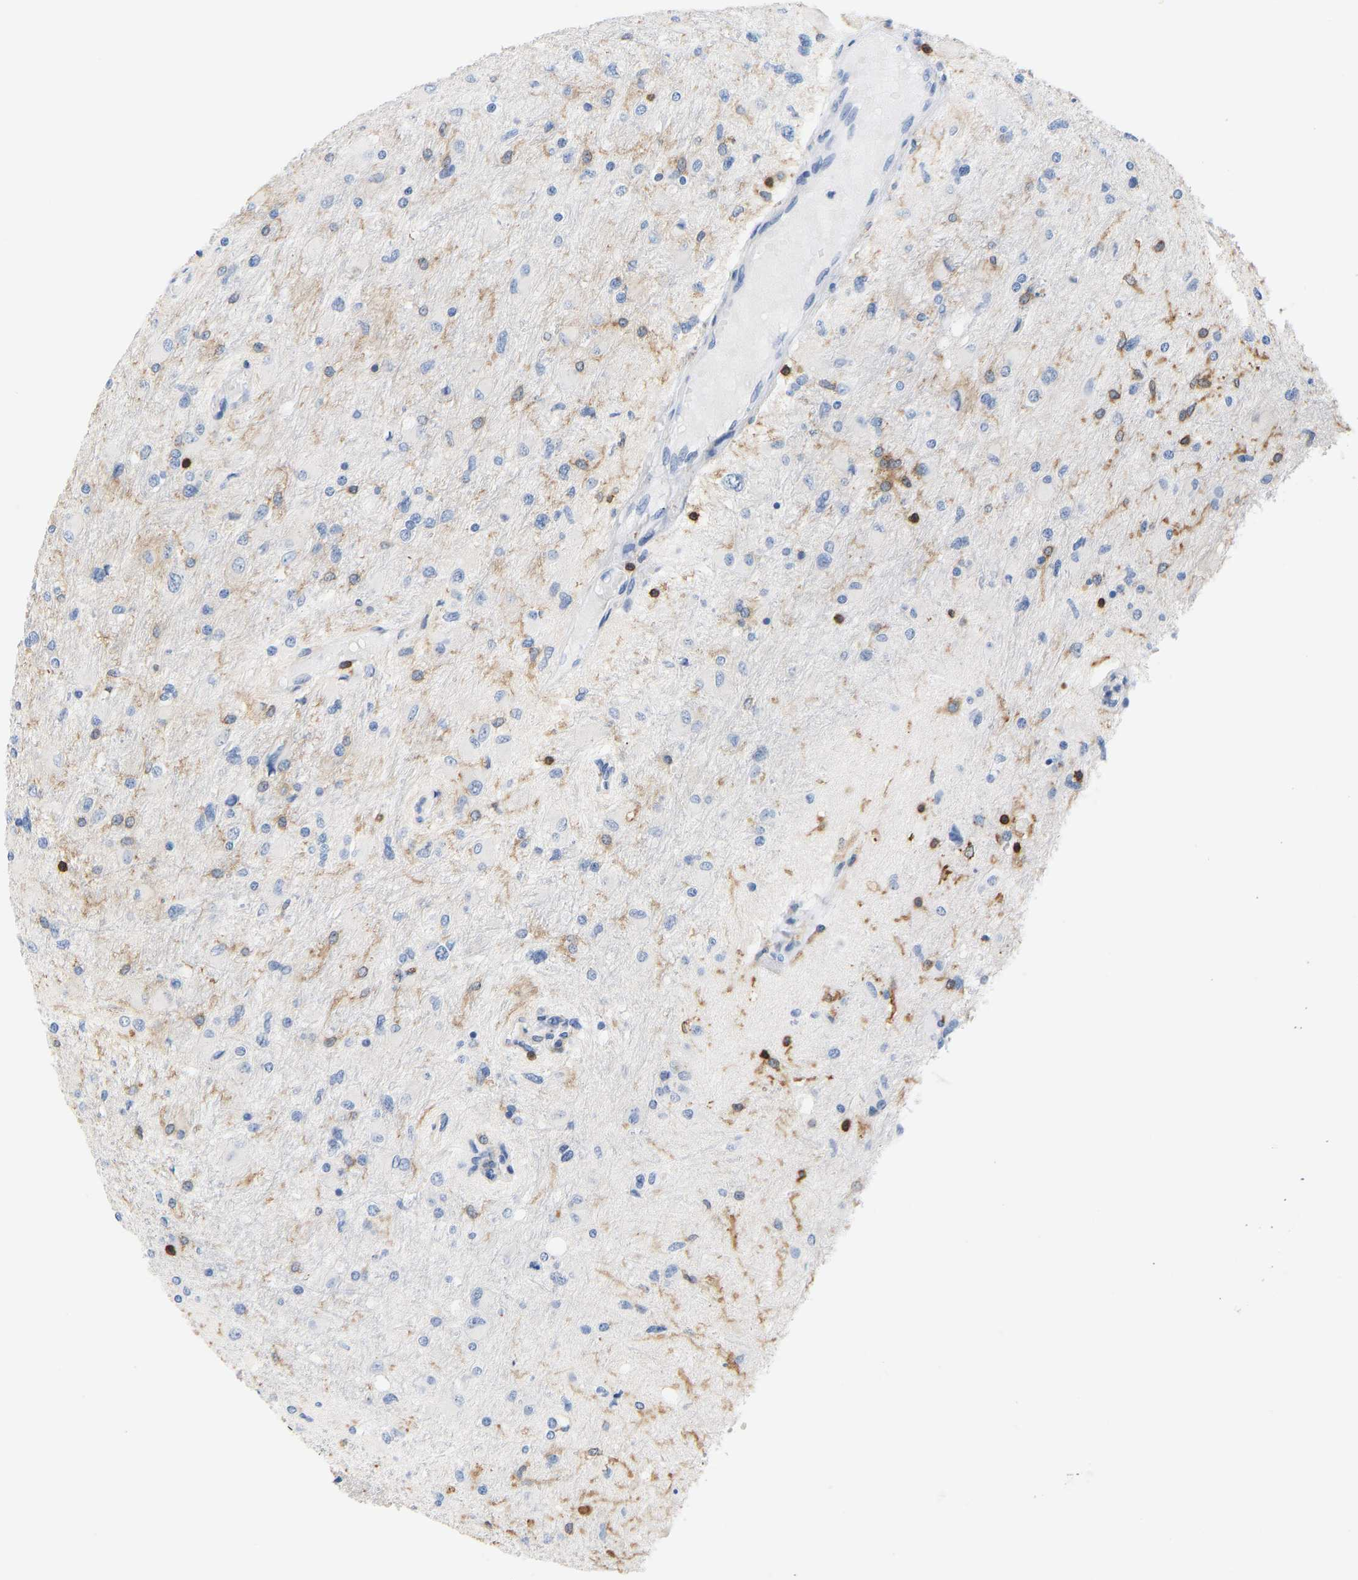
{"staining": {"intensity": "weak", "quantity": "<25%", "location": "cytoplasmic/membranous"}, "tissue": "glioma", "cell_type": "Tumor cells", "image_type": "cancer", "snomed": [{"axis": "morphology", "description": "Glioma, malignant, High grade"}, {"axis": "topography", "description": "Cerebral cortex"}], "caption": "DAB (3,3'-diaminobenzidine) immunohistochemical staining of human glioma displays no significant staining in tumor cells.", "gene": "EVL", "patient": {"sex": "female", "age": 36}}